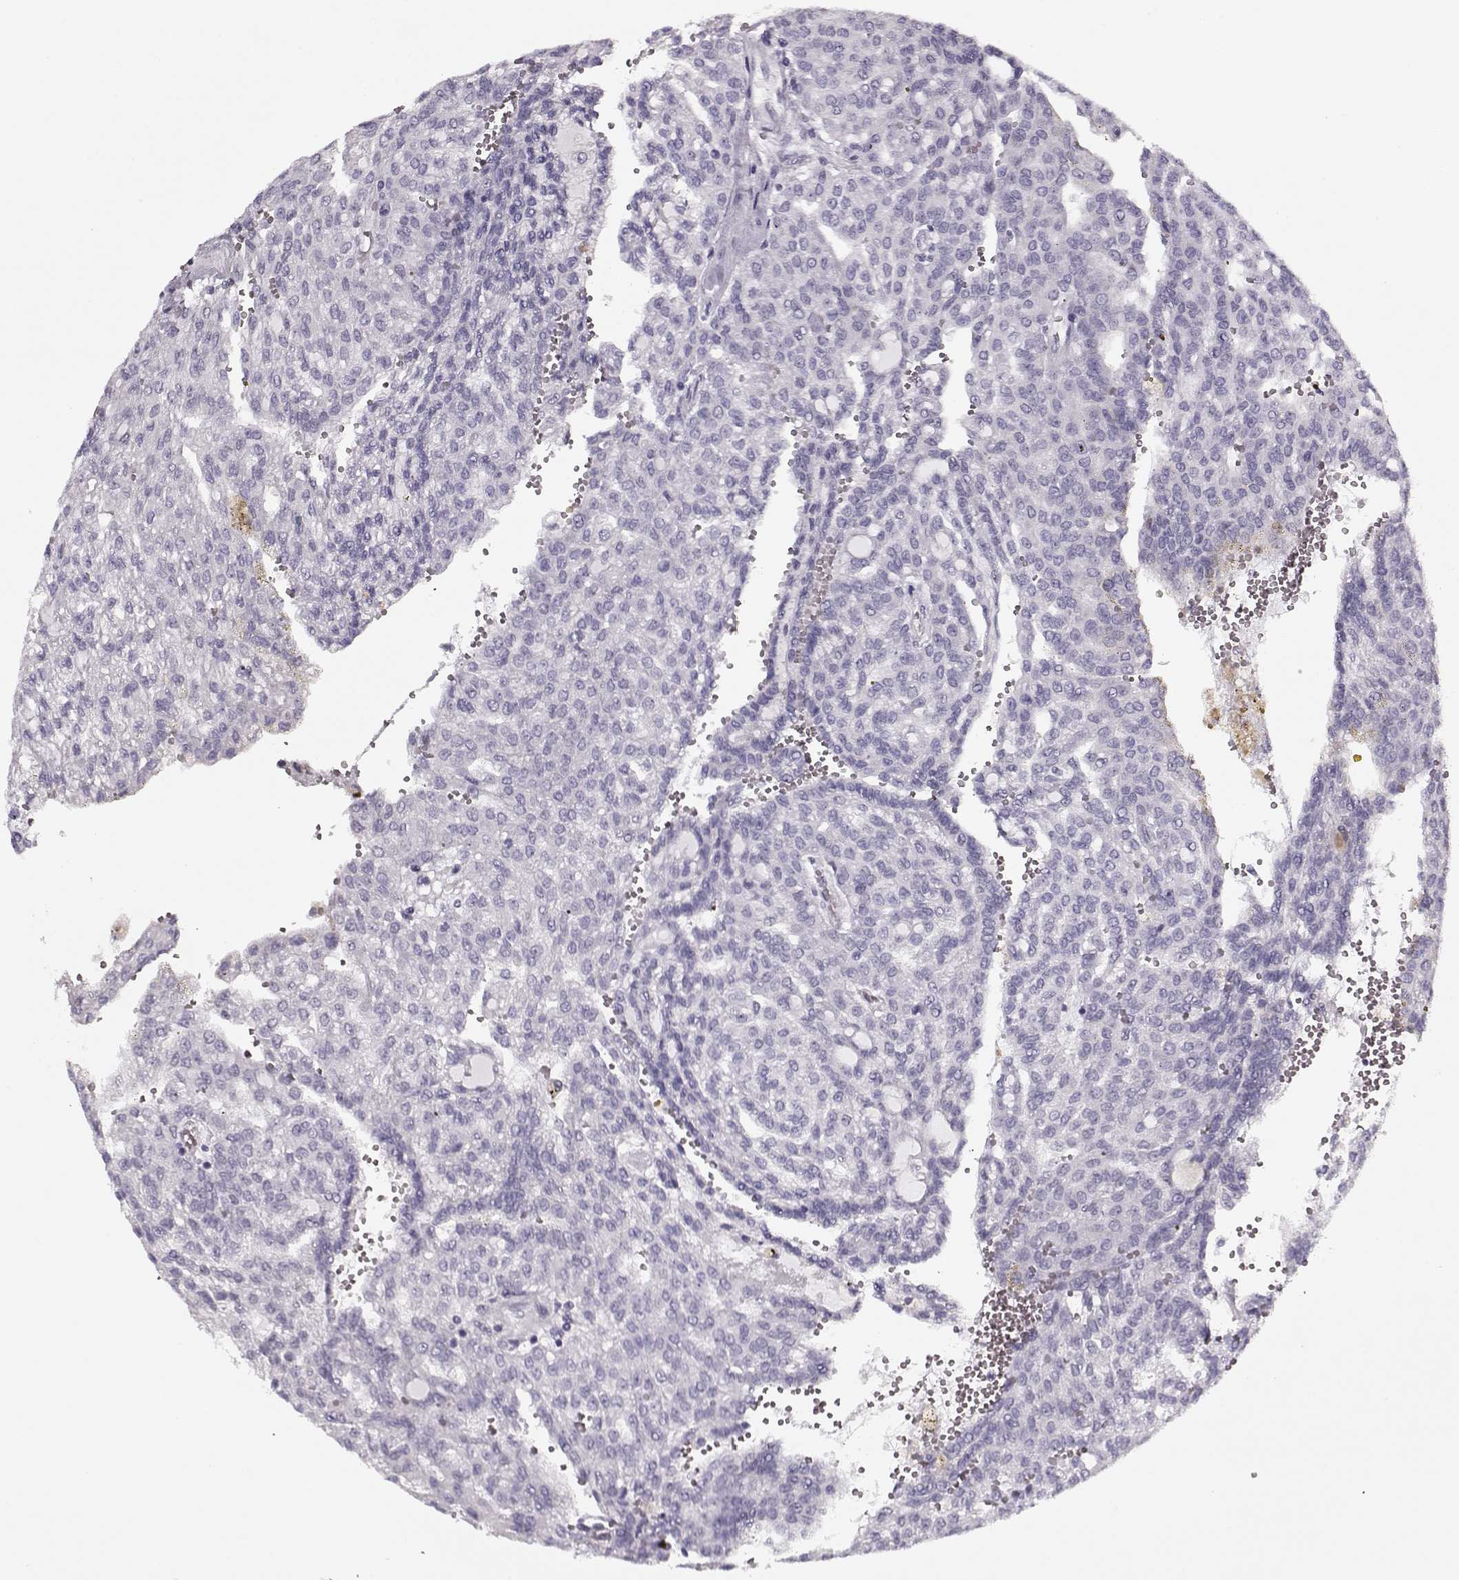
{"staining": {"intensity": "negative", "quantity": "none", "location": "none"}, "tissue": "renal cancer", "cell_type": "Tumor cells", "image_type": "cancer", "snomed": [{"axis": "morphology", "description": "Adenocarcinoma, NOS"}, {"axis": "topography", "description": "Kidney"}], "caption": "Tumor cells show no significant protein positivity in adenocarcinoma (renal).", "gene": "PNMT", "patient": {"sex": "male", "age": 63}}